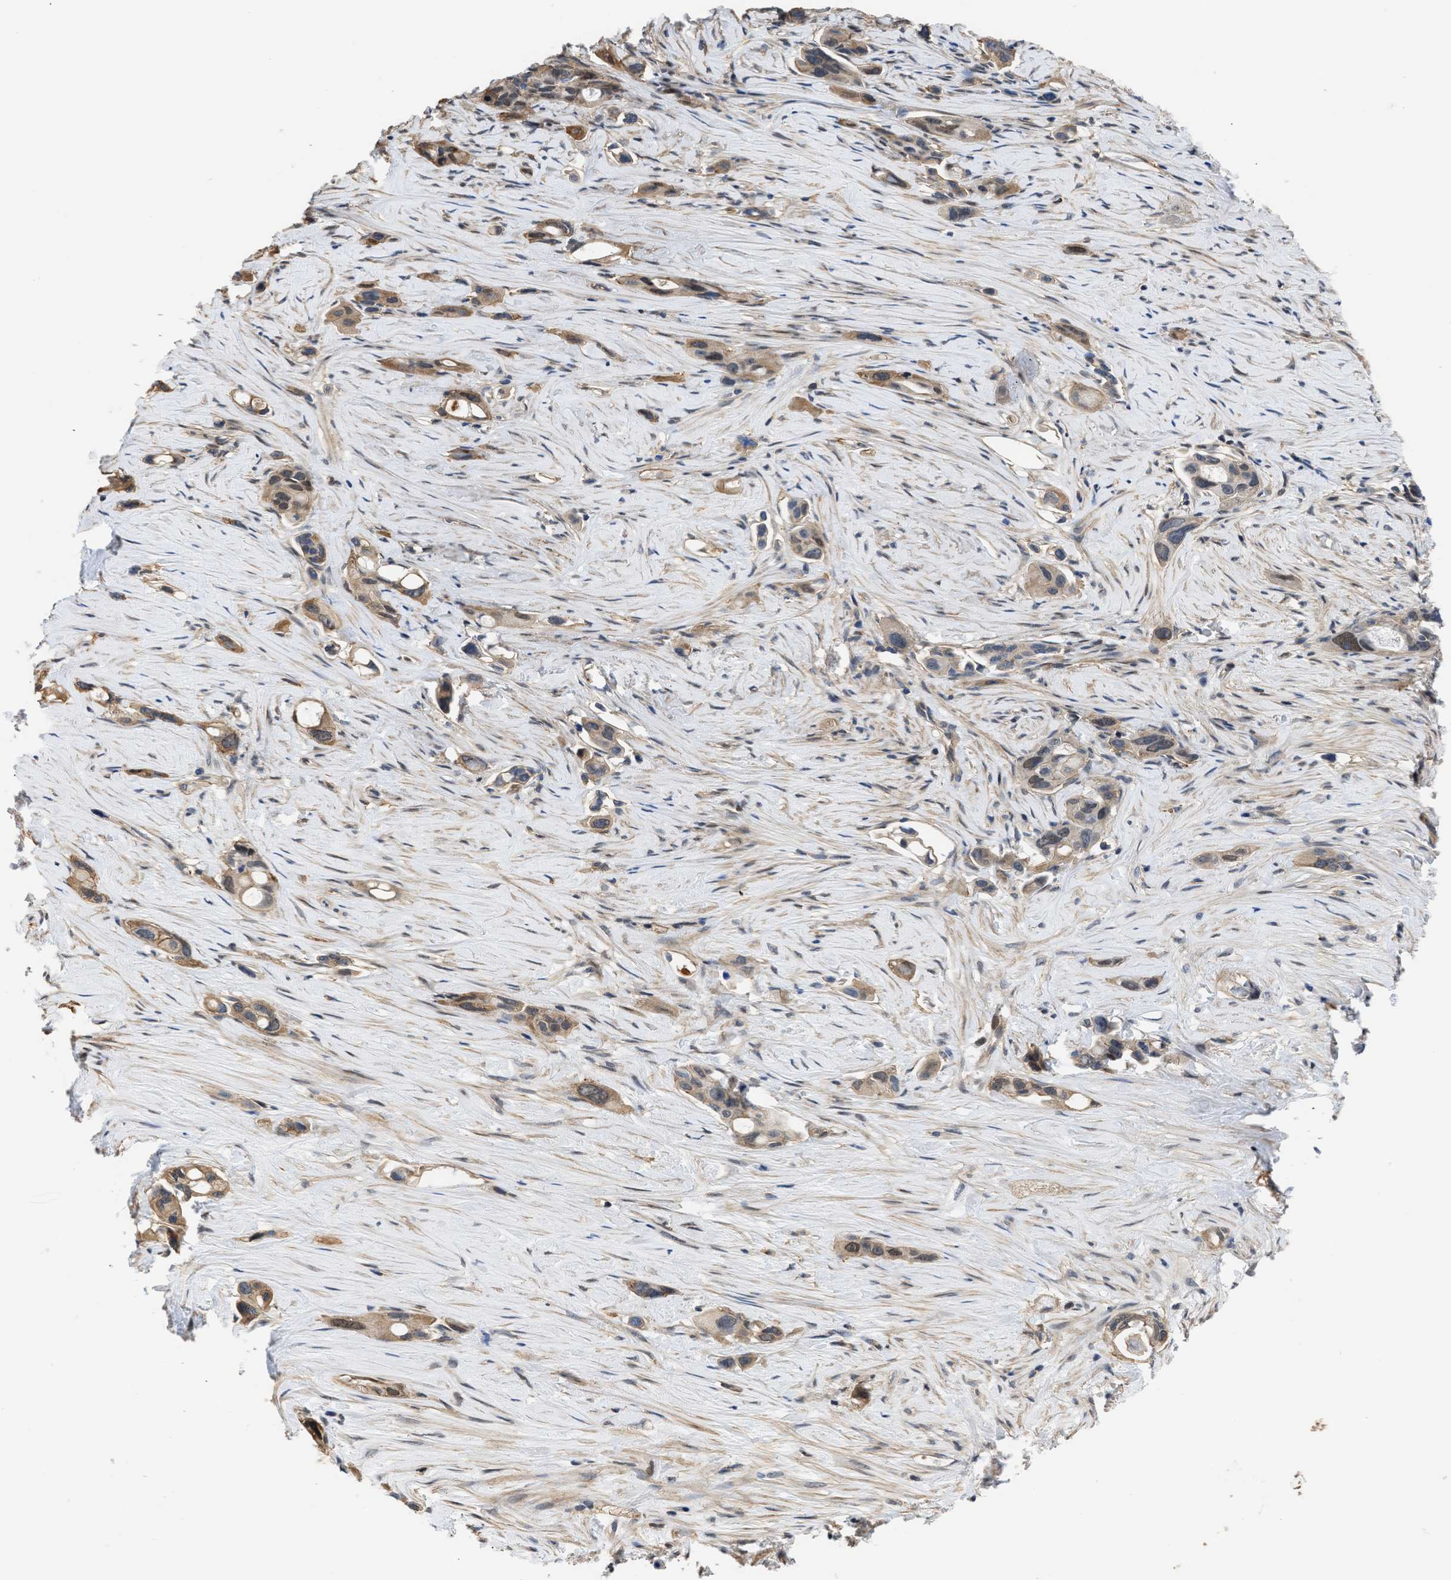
{"staining": {"intensity": "strong", "quantity": ">75%", "location": "cytoplasmic/membranous,nuclear"}, "tissue": "pancreatic cancer", "cell_type": "Tumor cells", "image_type": "cancer", "snomed": [{"axis": "morphology", "description": "Adenocarcinoma, NOS"}, {"axis": "topography", "description": "Pancreas"}], "caption": "Immunohistochemical staining of human pancreatic adenocarcinoma demonstrates high levels of strong cytoplasmic/membranous and nuclear positivity in approximately >75% of tumor cells. Ihc stains the protein of interest in brown and the nuclei are stained blue.", "gene": "MAS1L", "patient": {"sex": "male", "age": 53}}